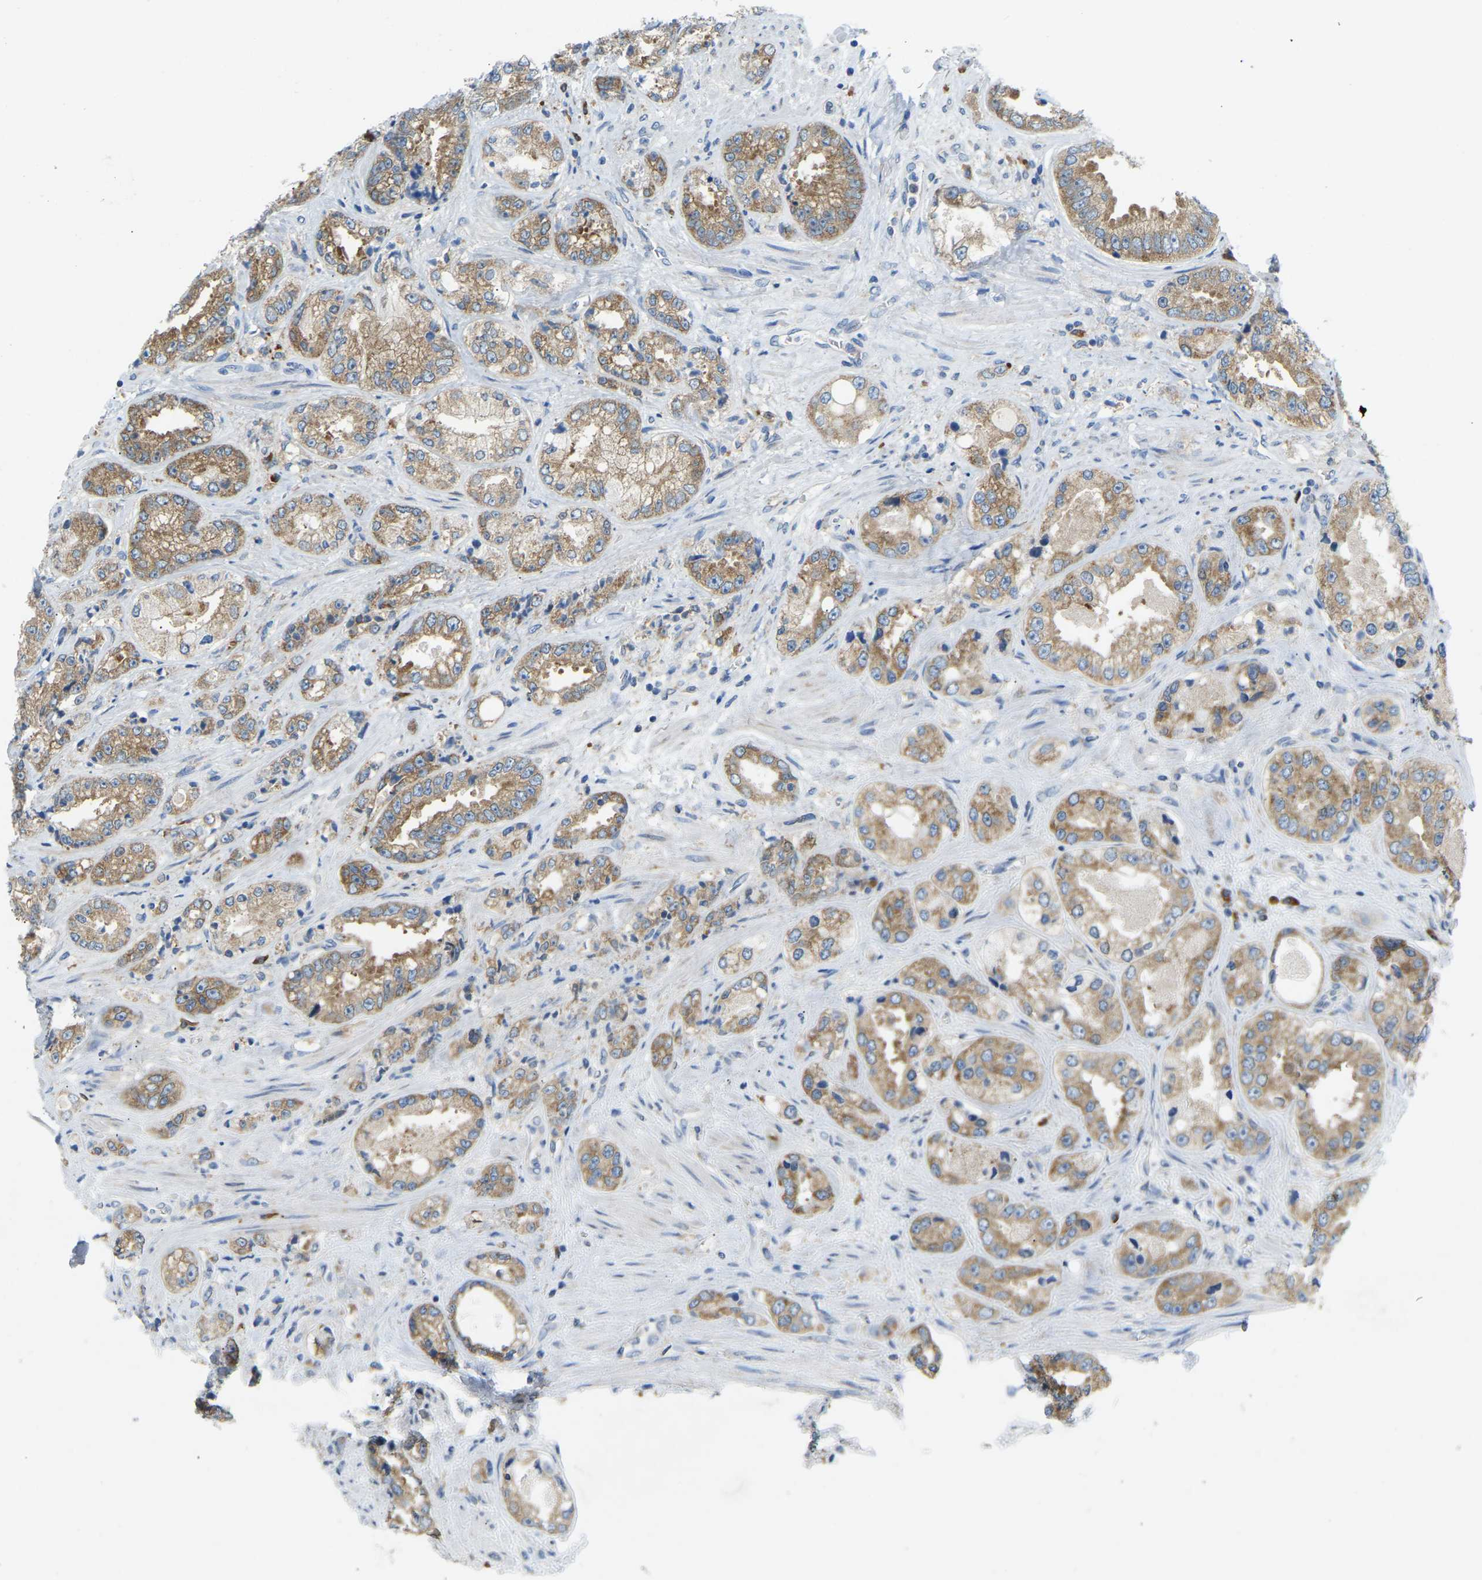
{"staining": {"intensity": "moderate", "quantity": ">75%", "location": "cytoplasmic/membranous"}, "tissue": "prostate cancer", "cell_type": "Tumor cells", "image_type": "cancer", "snomed": [{"axis": "morphology", "description": "Adenocarcinoma, High grade"}, {"axis": "topography", "description": "Prostate"}], "caption": "Tumor cells reveal medium levels of moderate cytoplasmic/membranous positivity in approximately >75% of cells in human high-grade adenocarcinoma (prostate).", "gene": "SND1", "patient": {"sex": "male", "age": 61}}